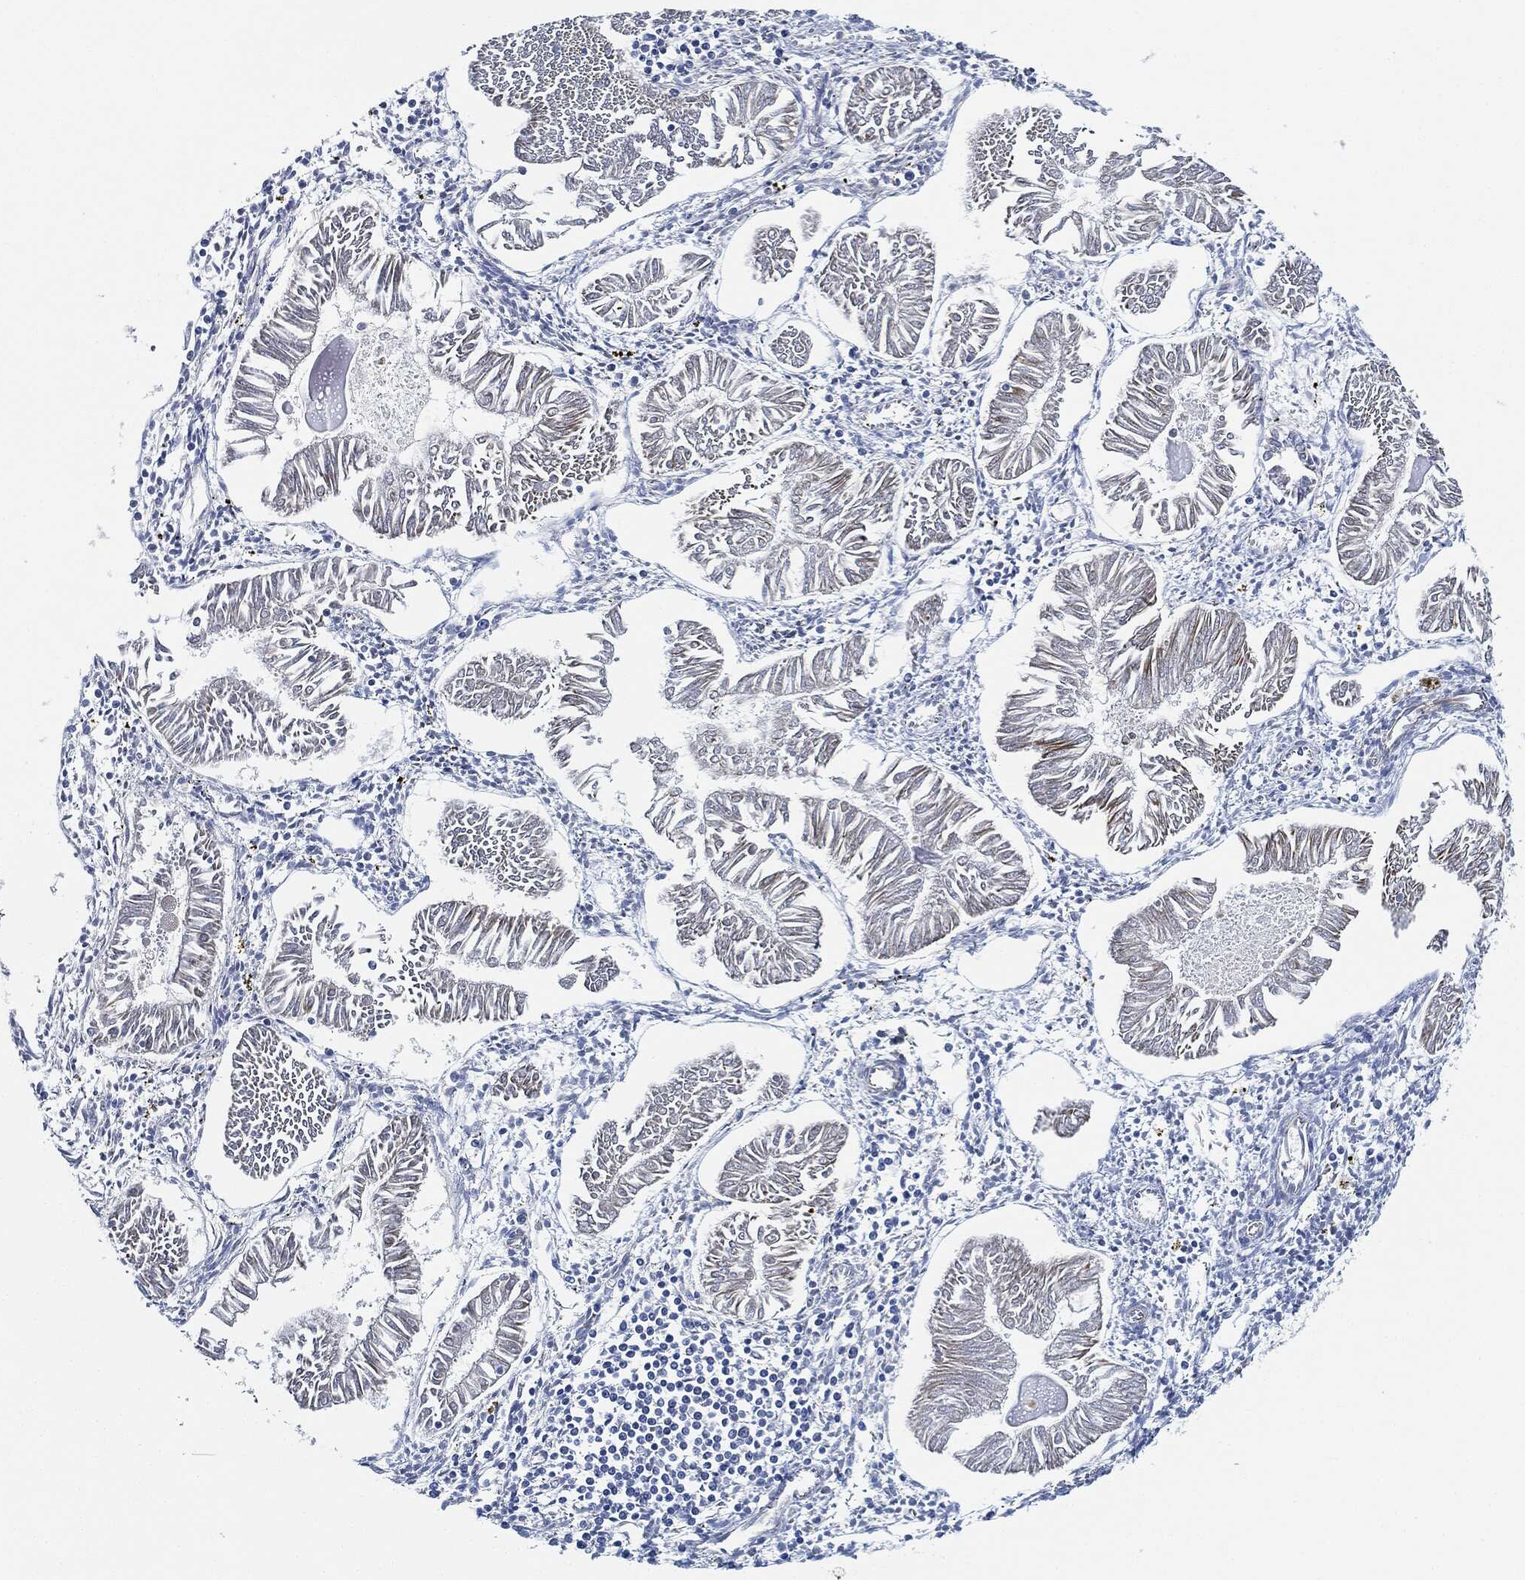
{"staining": {"intensity": "negative", "quantity": "none", "location": "none"}, "tissue": "endometrial cancer", "cell_type": "Tumor cells", "image_type": "cancer", "snomed": [{"axis": "morphology", "description": "Adenocarcinoma, NOS"}, {"axis": "topography", "description": "Endometrium"}], "caption": "Immunohistochemistry of human endometrial adenocarcinoma shows no positivity in tumor cells. Nuclei are stained in blue.", "gene": "THSD1", "patient": {"sex": "female", "age": 53}}